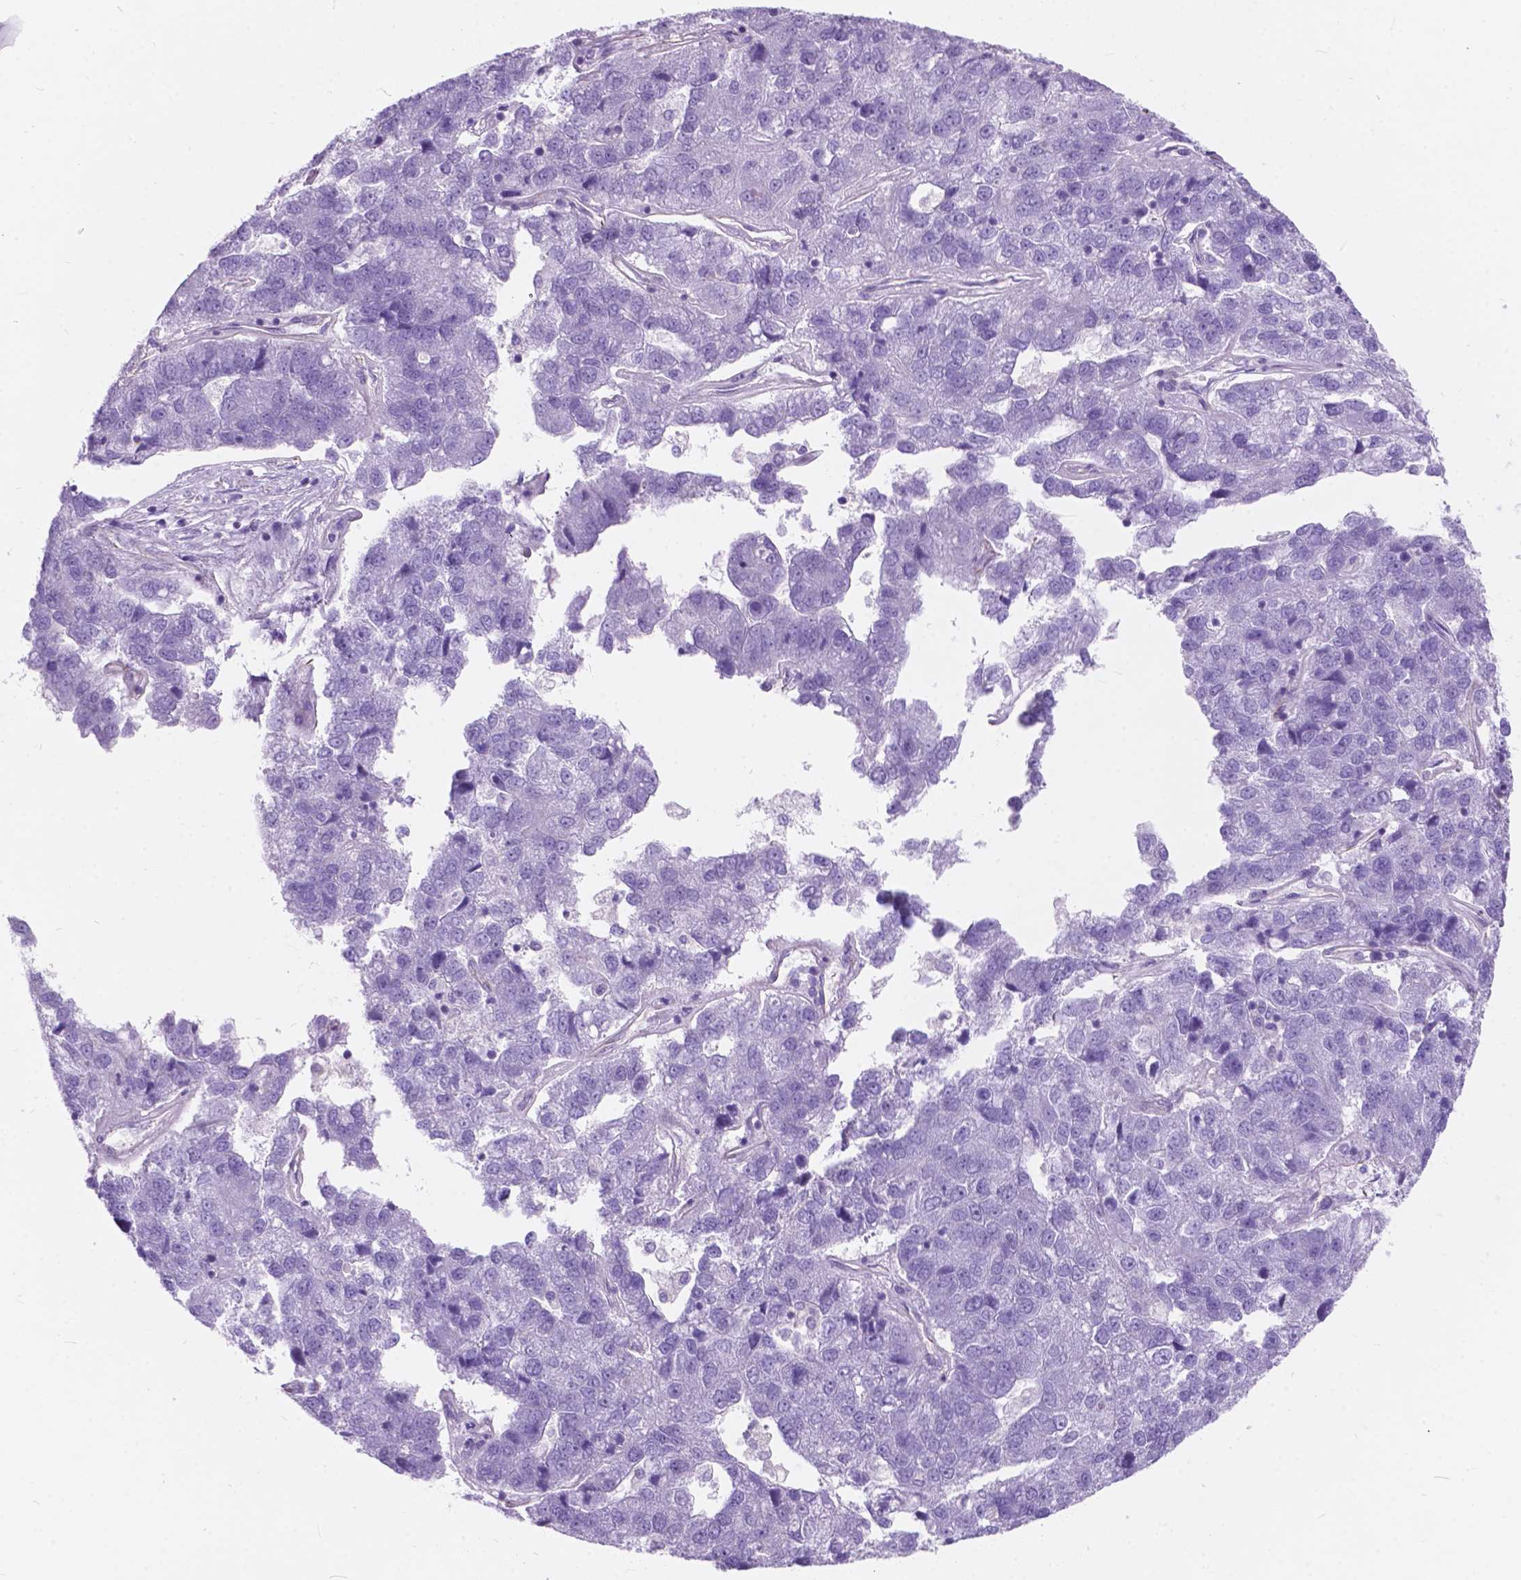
{"staining": {"intensity": "negative", "quantity": "none", "location": "none"}, "tissue": "pancreatic cancer", "cell_type": "Tumor cells", "image_type": "cancer", "snomed": [{"axis": "morphology", "description": "Adenocarcinoma, NOS"}, {"axis": "topography", "description": "Pancreas"}], "caption": "Immunohistochemistry (IHC) of pancreatic adenocarcinoma shows no staining in tumor cells.", "gene": "AMOT", "patient": {"sex": "female", "age": 61}}